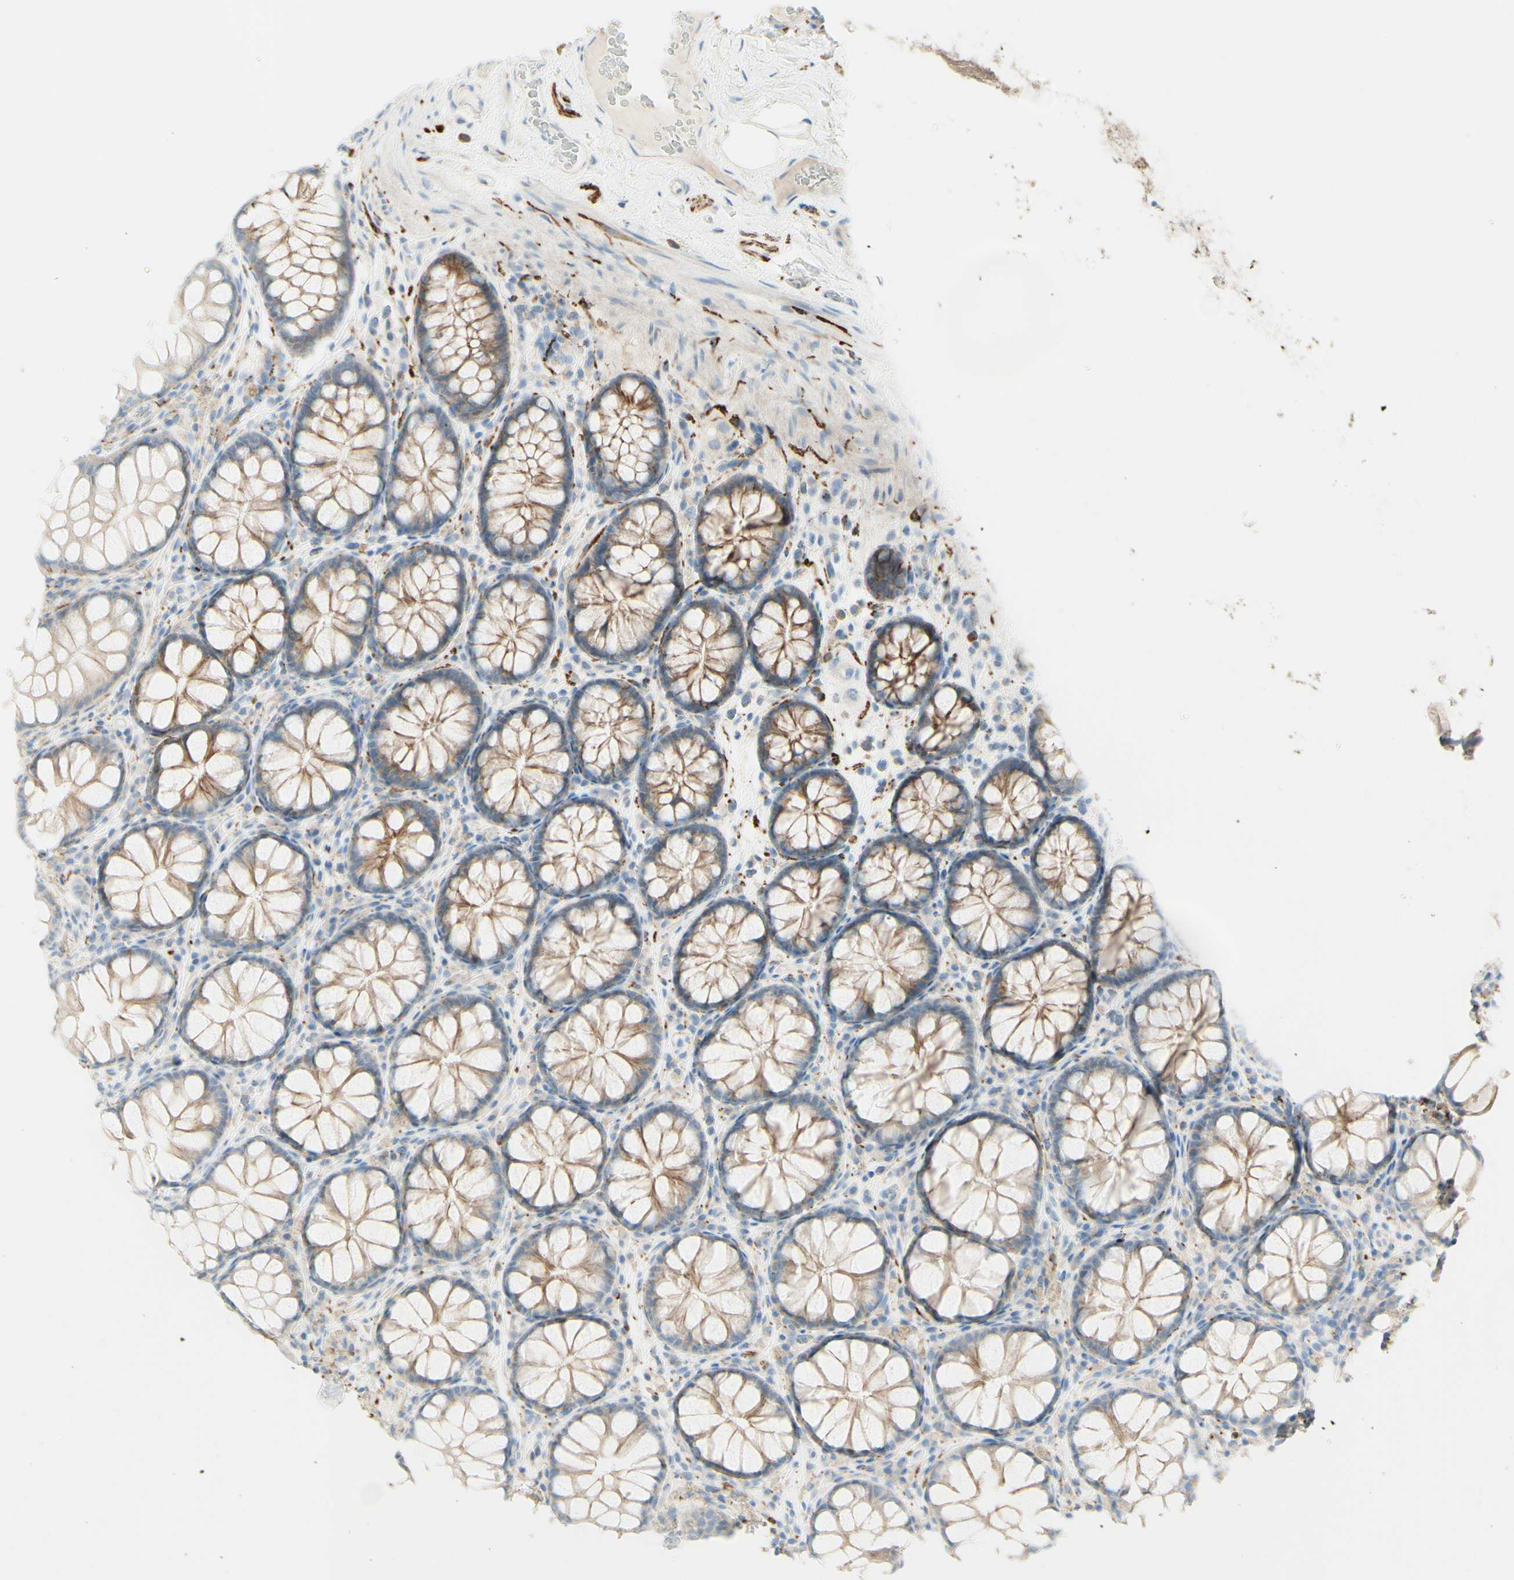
{"staining": {"intensity": "strong", "quantity": ">75%", "location": "cytoplasmic/membranous"}, "tissue": "colon", "cell_type": "Endothelial cells", "image_type": "normal", "snomed": [{"axis": "morphology", "description": "Normal tissue, NOS"}, {"axis": "topography", "description": "Colon"}], "caption": "High-magnification brightfield microscopy of benign colon stained with DAB (3,3'-diaminobenzidine) (brown) and counterstained with hematoxylin (blue). endothelial cells exhibit strong cytoplasmic/membranous positivity is present in about>75% of cells.", "gene": "ALCAM", "patient": {"sex": "female", "age": 55}}